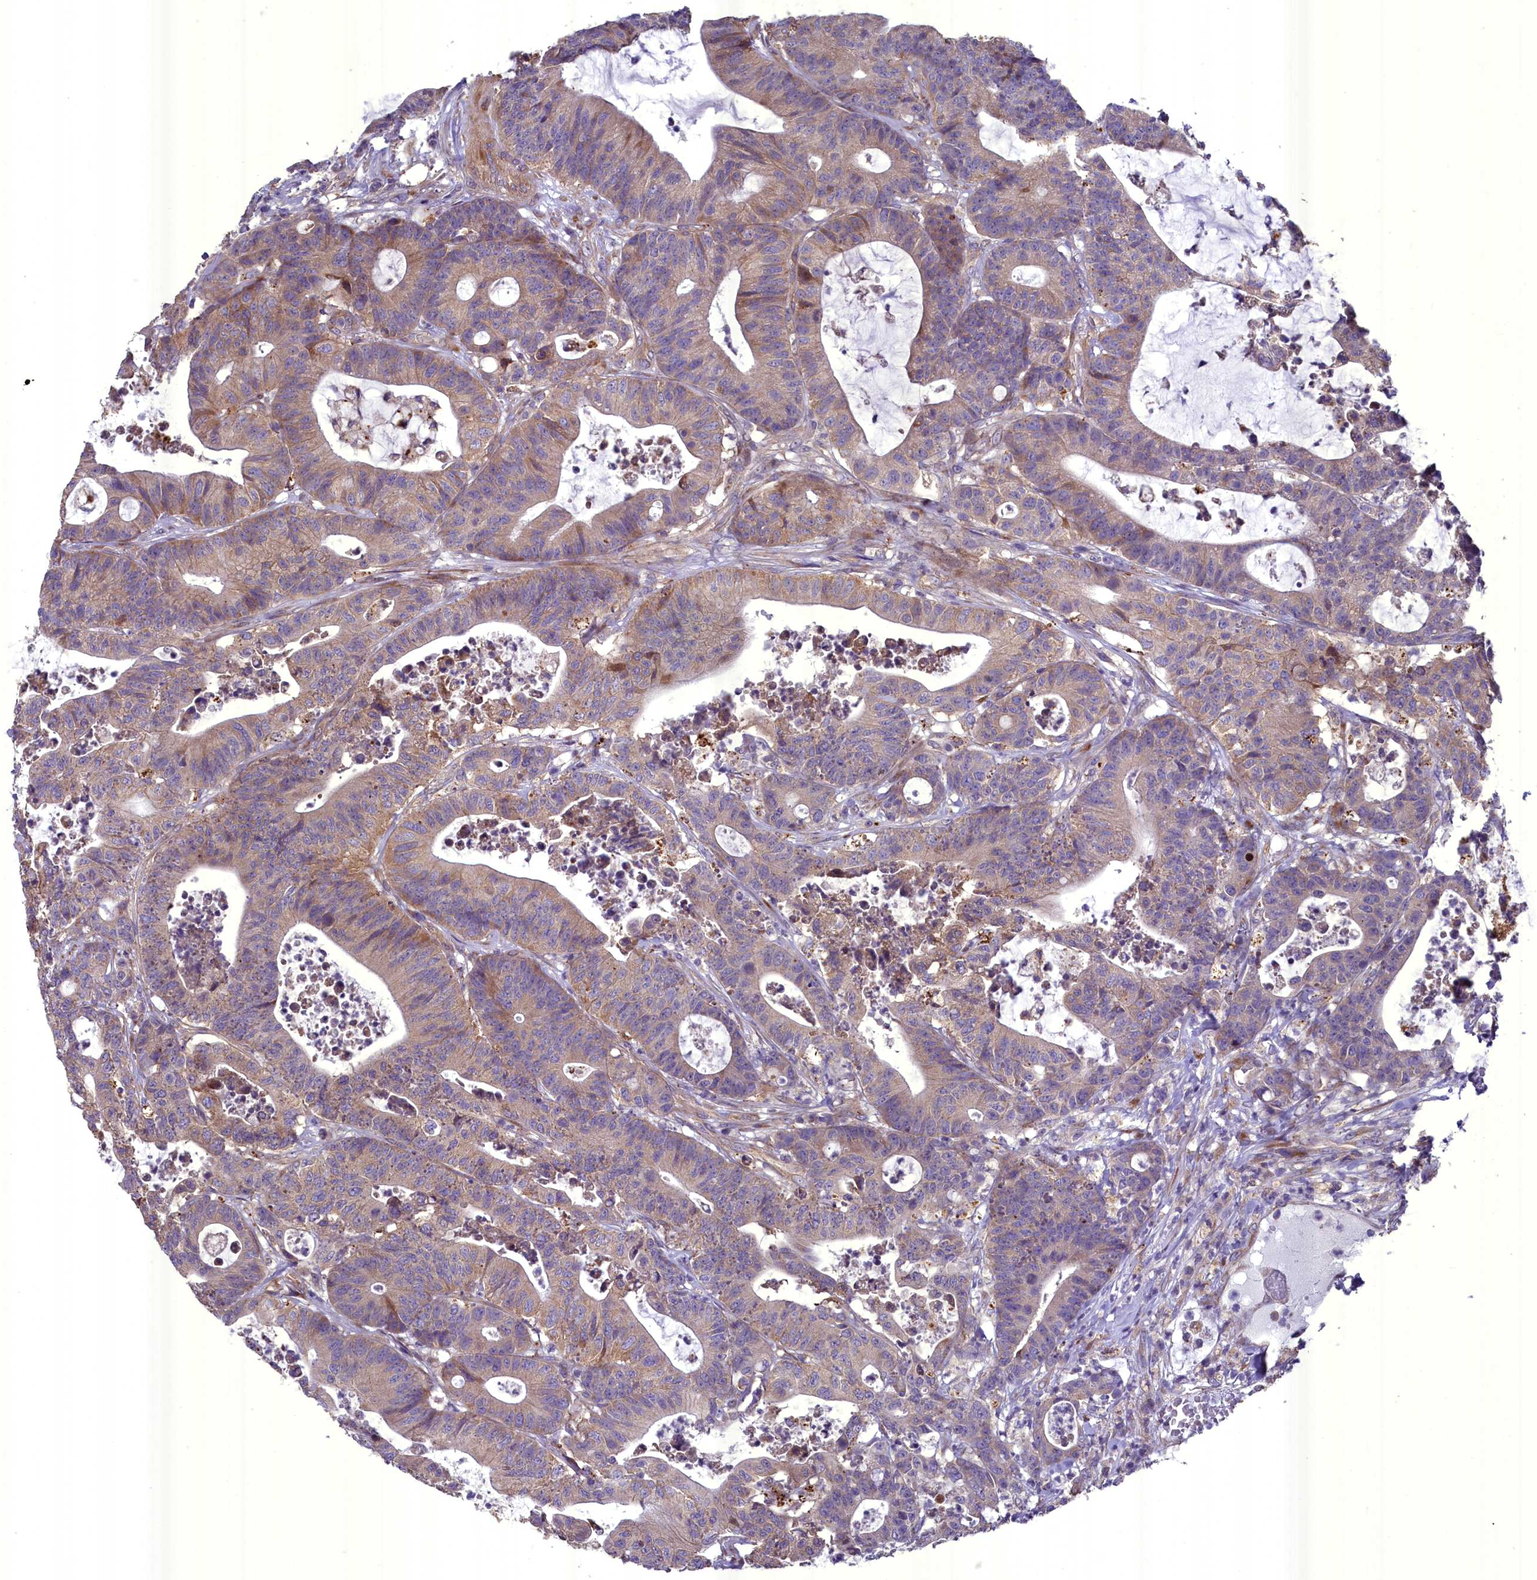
{"staining": {"intensity": "weak", "quantity": "25%-75%", "location": "cytoplasmic/membranous"}, "tissue": "colorectal cancer", "cell_type": "Tumor cells", "image_type": "cancer", "snomed": [{"axis": "morphology", "description": "Adenocarcinoma, NOS"}, {"axis": "topography", "description": "Colon"}], "caption": "Colorectal cancer stained with immunohistochemistry (IHC) exhibits weak cytoplasmic/membranous expression in approximately 25%-75% of tumor cells.", "gene": "ACAD8", "patient": {"sex": "female", "age": 84}}